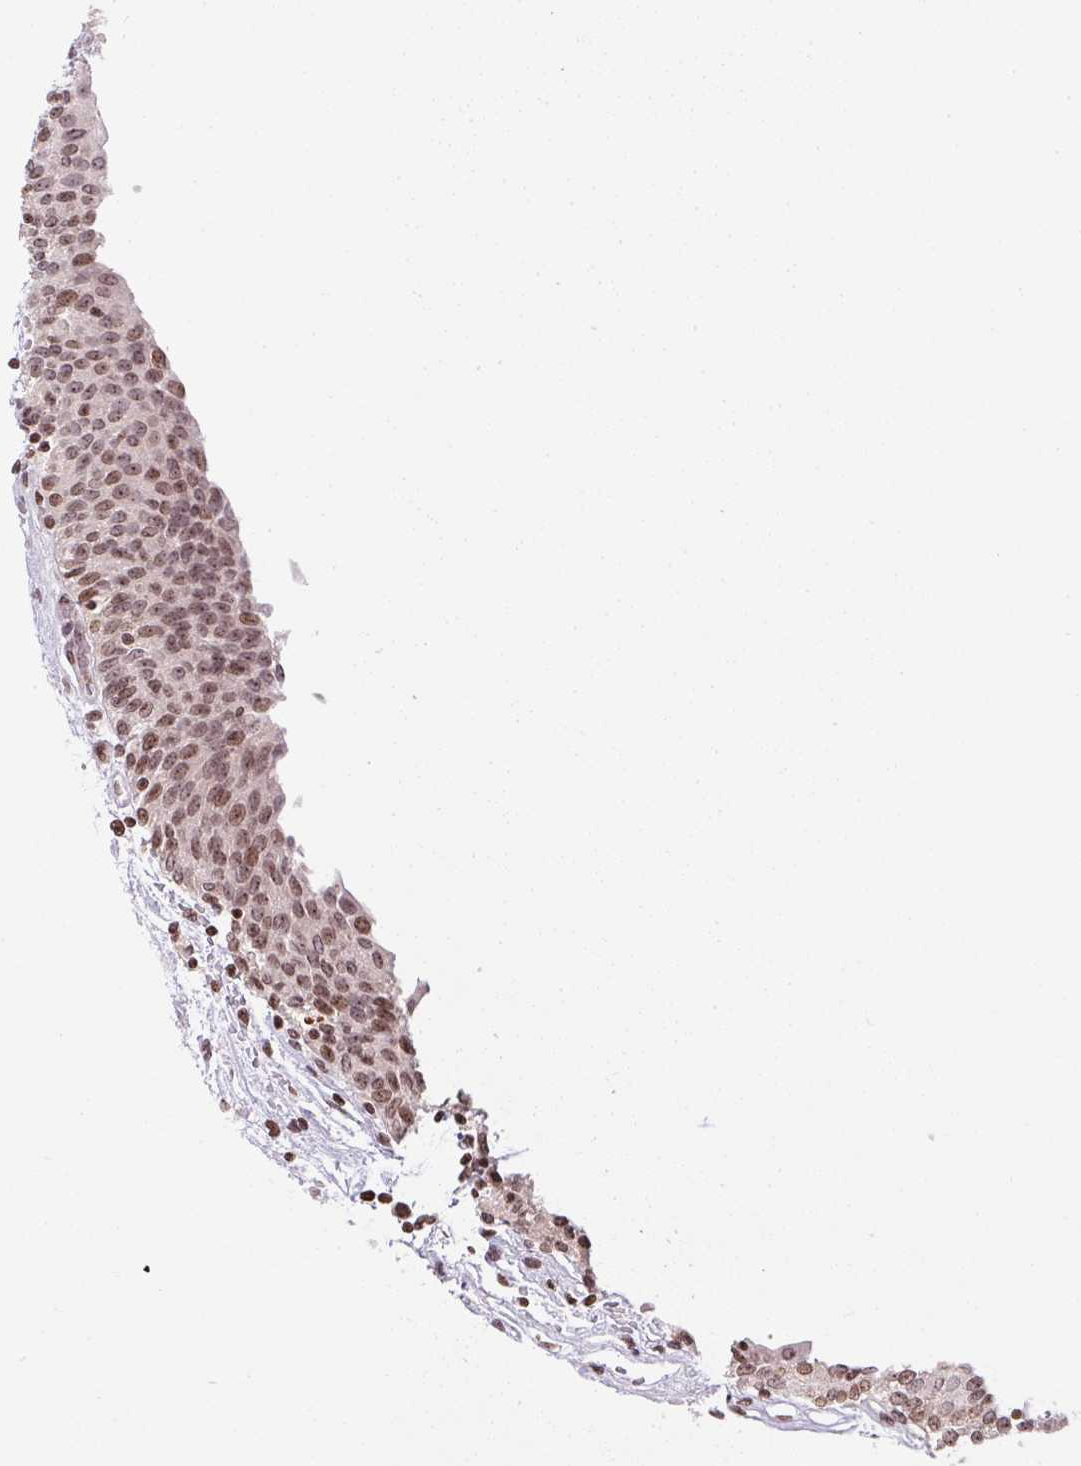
{"staining": {"intensity": "moderate", "quantity": ">75%", "location": "nuclear"}, "tissue": "urinary bladder", "cell_type": "Urothelial cells", "image_type": "normal", "snomed": [{"axis": "morphology", "description": "Normal tissue, NOS"}, {"axis": "topography", "description": "Urinary bladder"}], "caption": "This image exhibits IHC staining of normal urinary bladder, with medium moderate nuclear expression in approximately >75% of urothelial cells.", "gene": "RNF181", "patient": {"sex": "male", "age": 68}}